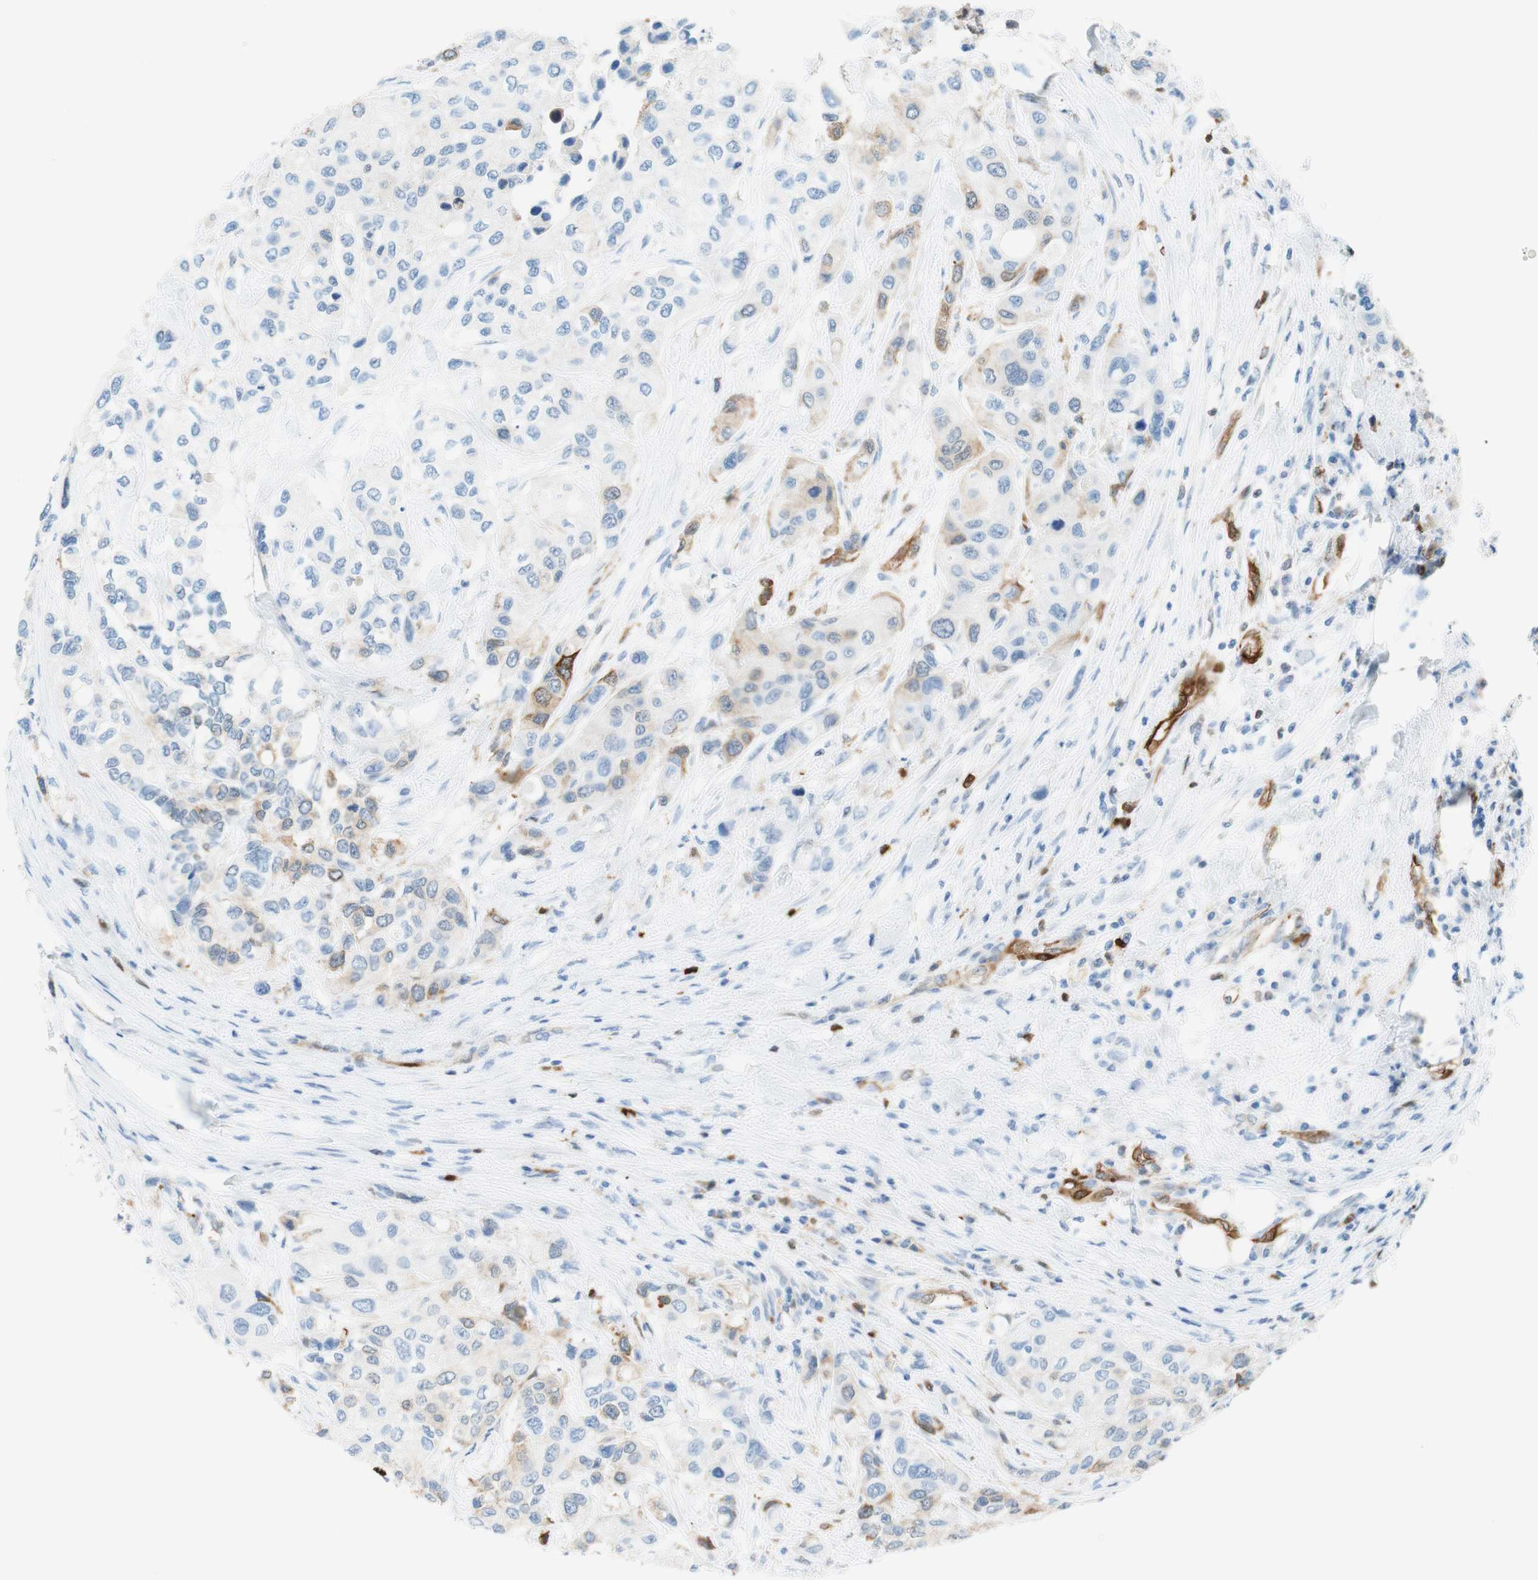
{"staining": {"intensity": "weak", "quantity": "<25%", "location": "cytoplasmic/membranous"}, "tissue": "urothelial cancer", "cell_type": "Tumor cells", "image_type": "cancer", "snomed": [{"axis": "morphology", "description": "Urothelial carcinoma, High grade"}, {"axis": "topography", "description": "Urinary bladder"}], "caption": "Immunohistochemistry of human urothelial carcinoma (high-grade) reveals no expression in tumor cells.", "gene": "STMN1", "patient": {"sex": "female", "age": 56}}